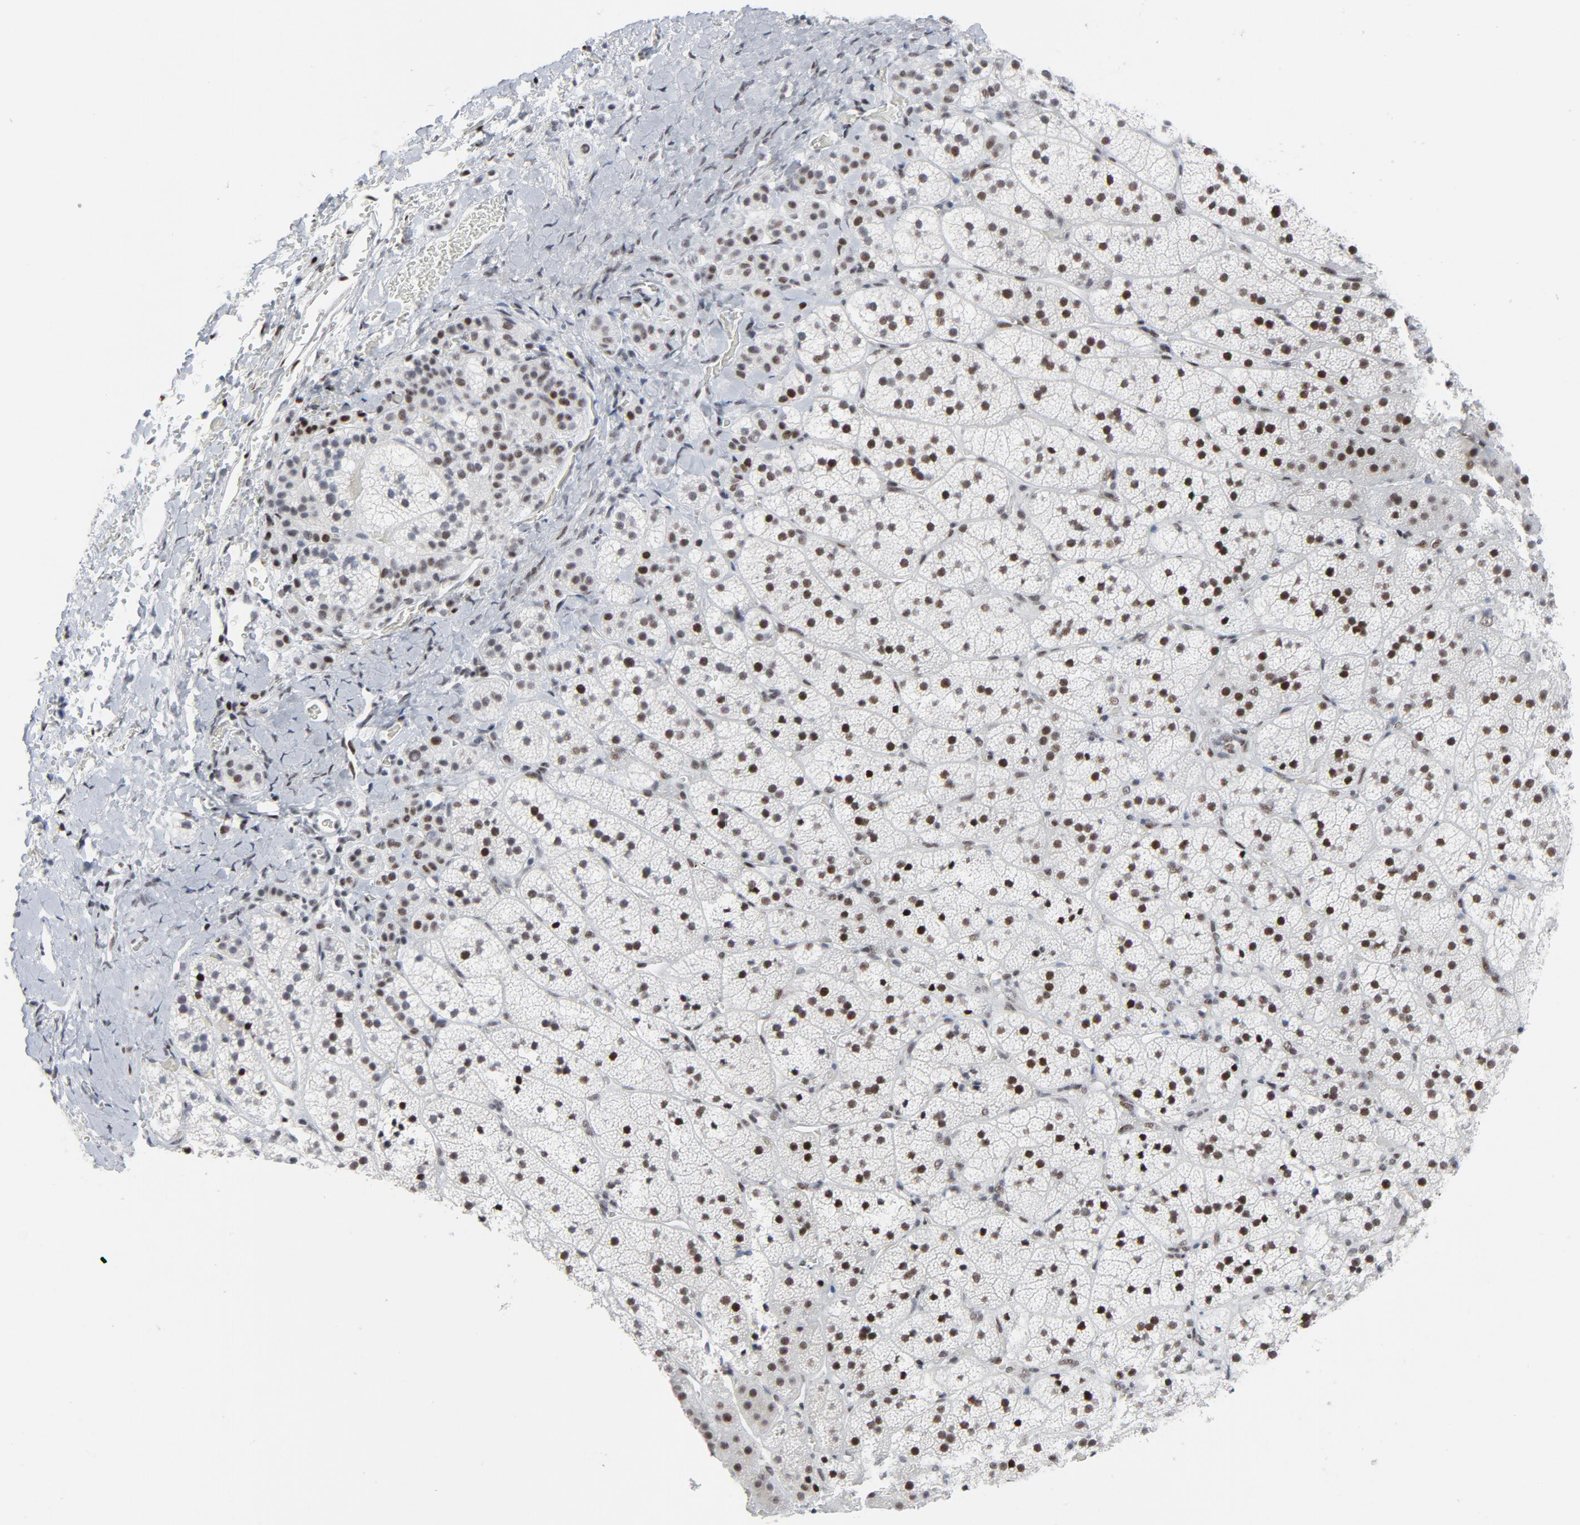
{"staining": {"intensity": "strong", "quantity": ">75%", "location": "nuclear"}, "tissue": "adrenal gland", "cell_type": "Glandular cells", "image_type": "normal", "snomed": [{"axis": "morphology", "description": "Normal tissue, NOS"}, {"axis": "topography", "description": "Adrenal gland"}], "caption": "Benign adrenal gland reveals strong nuclear expression in about >75% of glandular cells (DAB (3,3'-diaminobenzidine) = brown stain, brightfield microscopy at high magnification)..", "gene": "HSF1", "patient": {"sex": "female", "age": 44}}